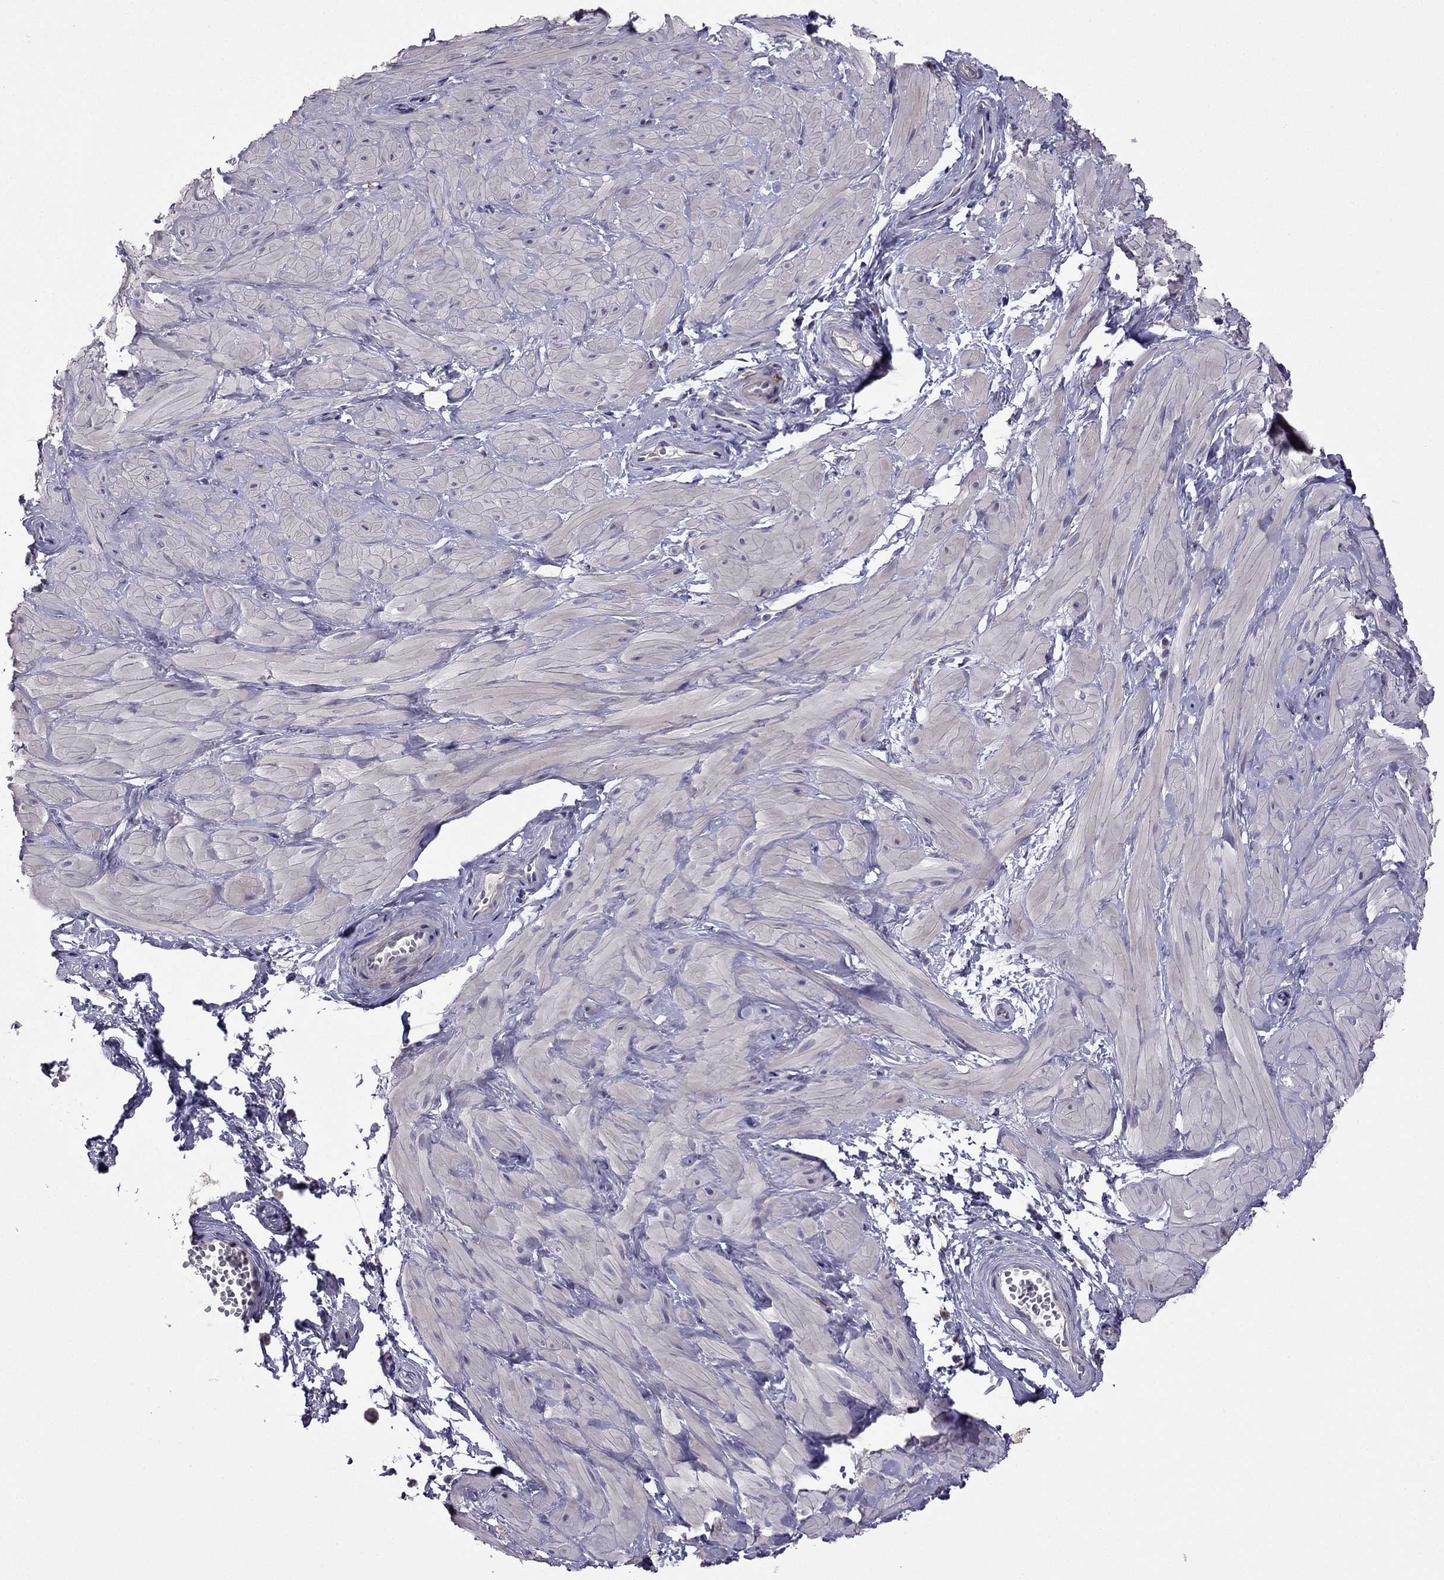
{"staining": {"intensity": "negative", "quantity": "none", "location": "none"}, "tissue": "adipose tissue", "cell_type": "Adipocytes", "image_type": "normal", "snomed": [{"axis": "morphology", "description": "Normal tissue, NOS"}, {"axis": "topography", "description": "Smooth muscle"}, {"axis": "topography", "description": "Peripheral nerve tissue"}], "caption": "Adipose tissue was stained to show a protein in brown. There is no significant staining in adipocytes. (Brightfield microscopy of DAB (3,3'-diaminobenzidine) immunohistochemistry (IHC) at high magnification).", "gene": "CDH9", "patient": {"sex": "male", "age": 22}}